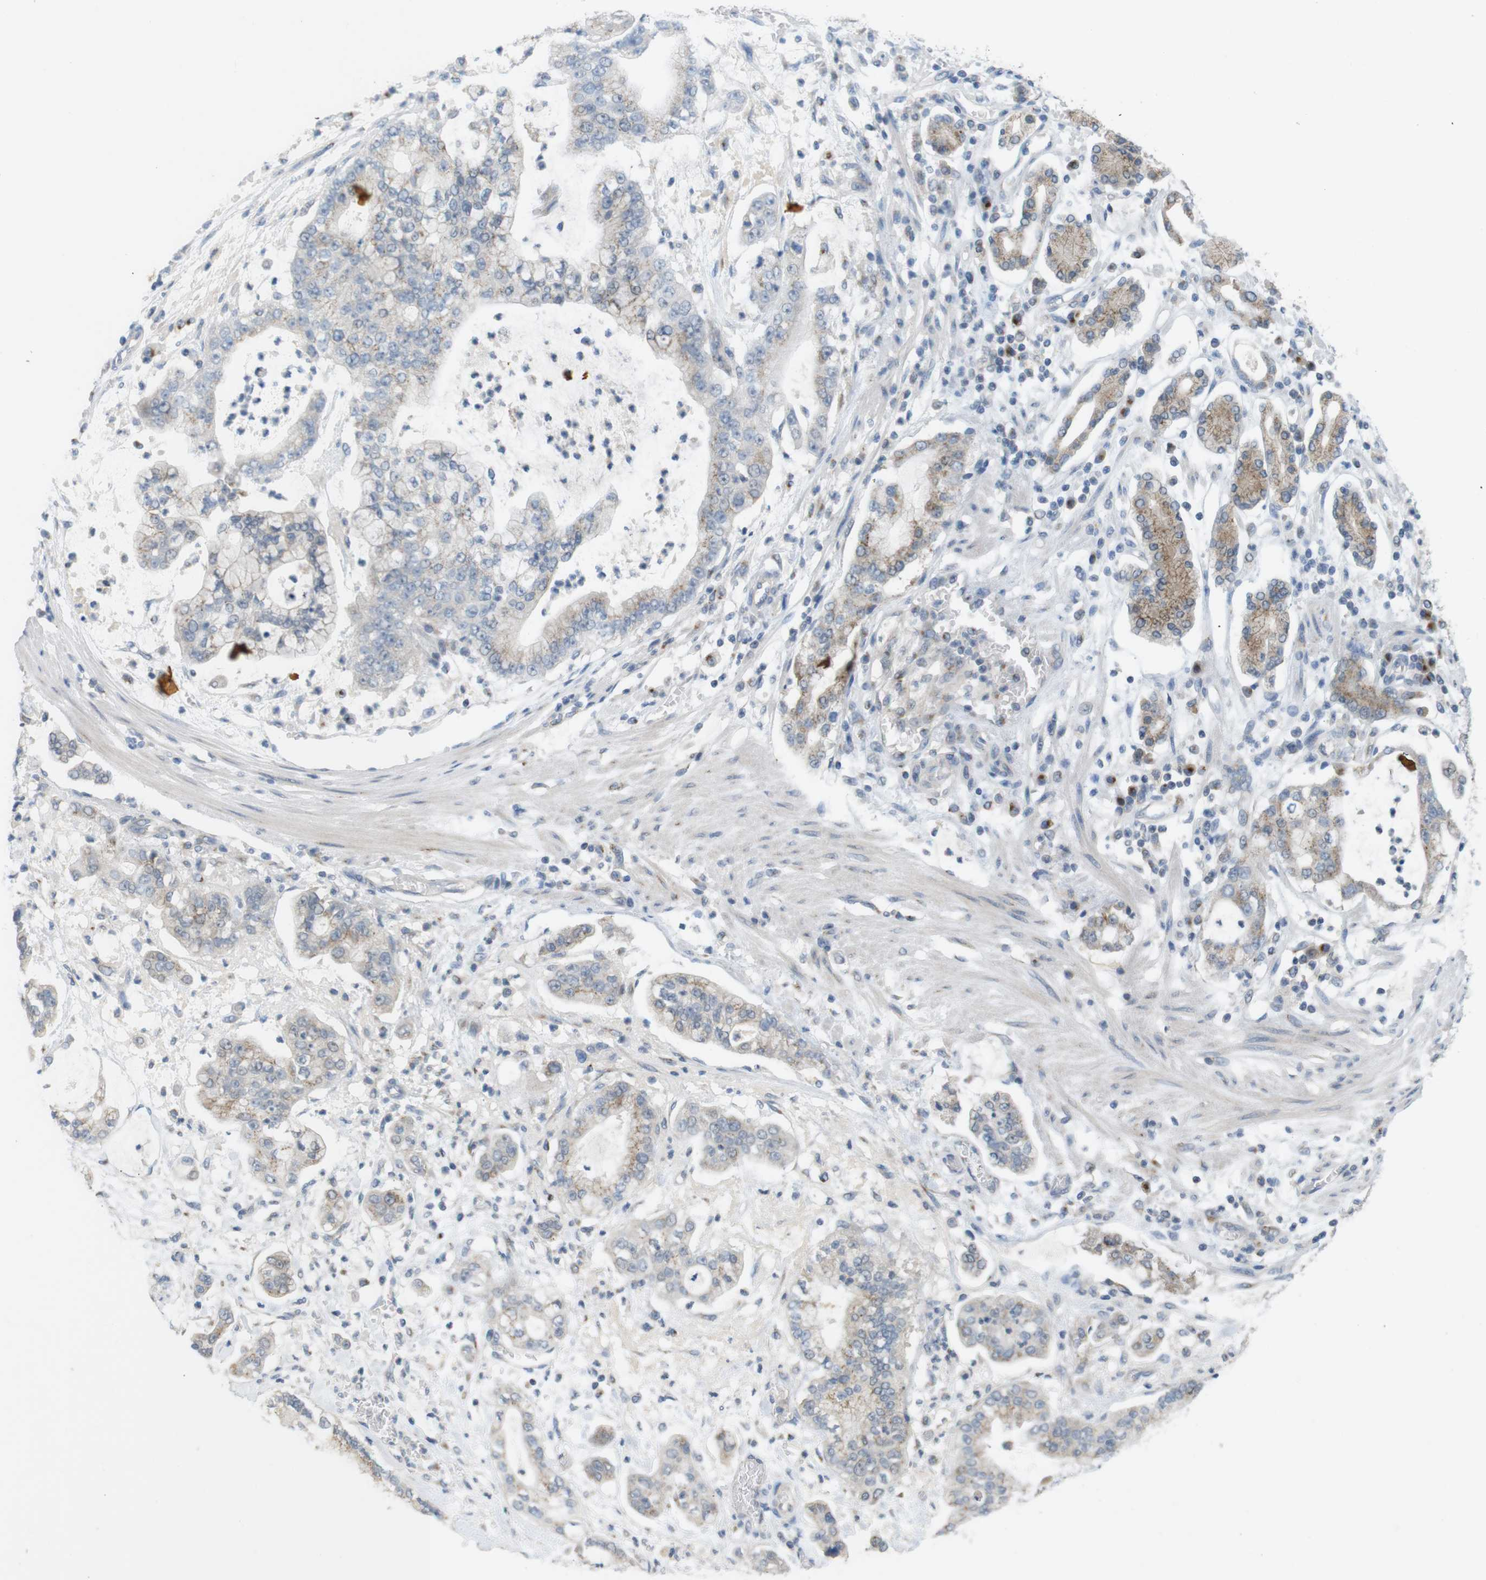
{"staining": {"intensity": "weak", "quantity": "25%-75%", "location": "cytoplasmic/membranous"}, "tissue": "stomach cancer", "cell_type": "Tumor cells", "image_type": "cancer", "snomed": [{"axis": "morphology", "description": "Adenocarcinoma, NOS"}, {"axis": "topography", "description": "Stomach"}], "caption": "Brown immunohistochemical staining in stomach cancer (adenocarcinoma) shows weak cytoplasmic/membranous positivity in approximately 25%-75% of tumor cells.", "gene": "YIPF3", "patient": {"sex": "male", "age": 76}}